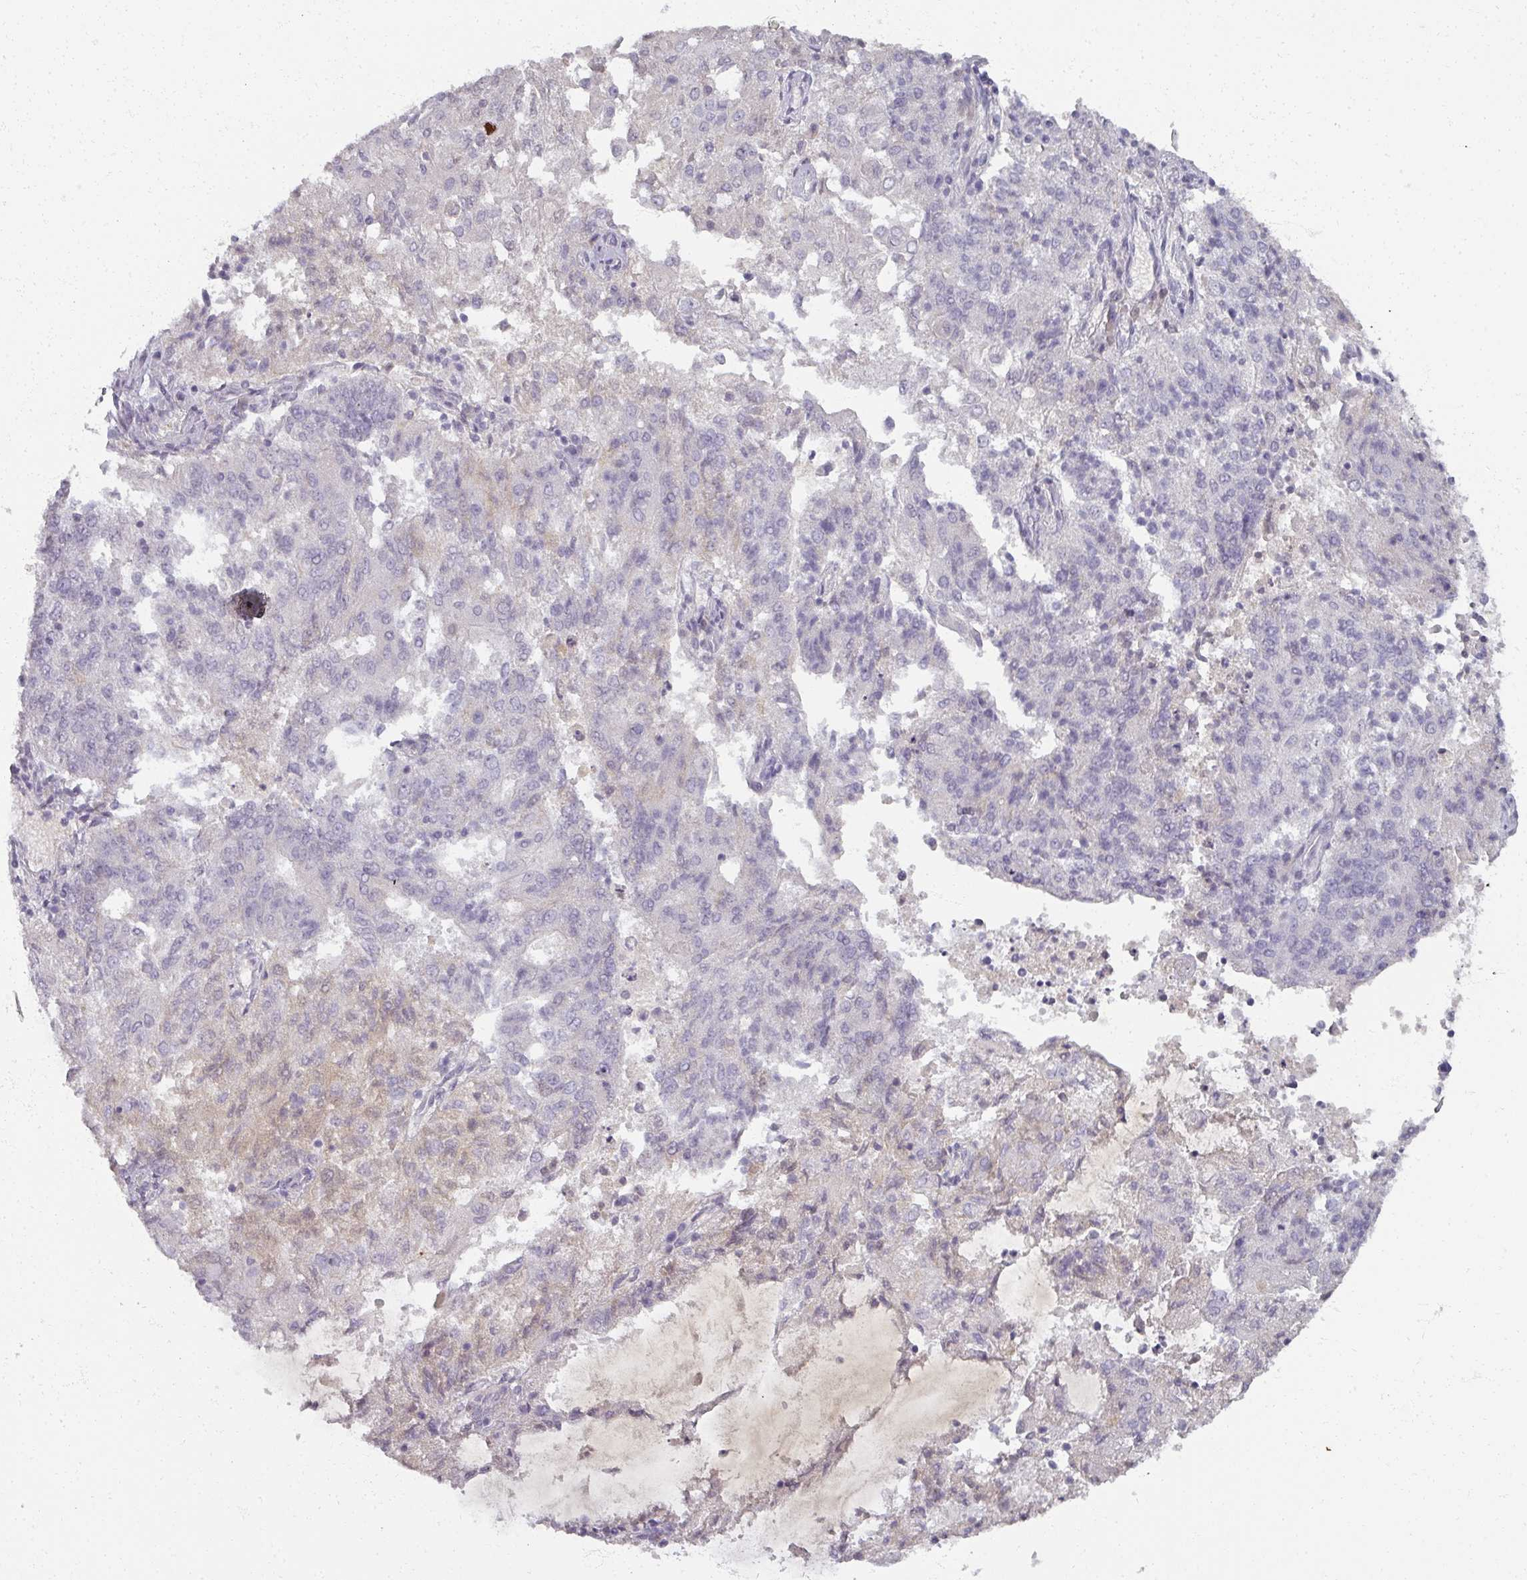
{"staining": {"intensity": "negative", "quantity": "none", "location": "none"}, "tissue": "endometrial cancer", "cell_type": "Tumor cells", "image_type": "cancer", "snomed": [{"axis": "morphology", "description": "Adenocarcinoma, NOS"}, {"axis": "topography", "description": "Endometrium"}], "caption": "Micrograph shows no protein expression in tumor cells of endometrial adenocarcinoma tissue.", "gene": "REG3G", "patient": {"sex": "female", "age": 82}}